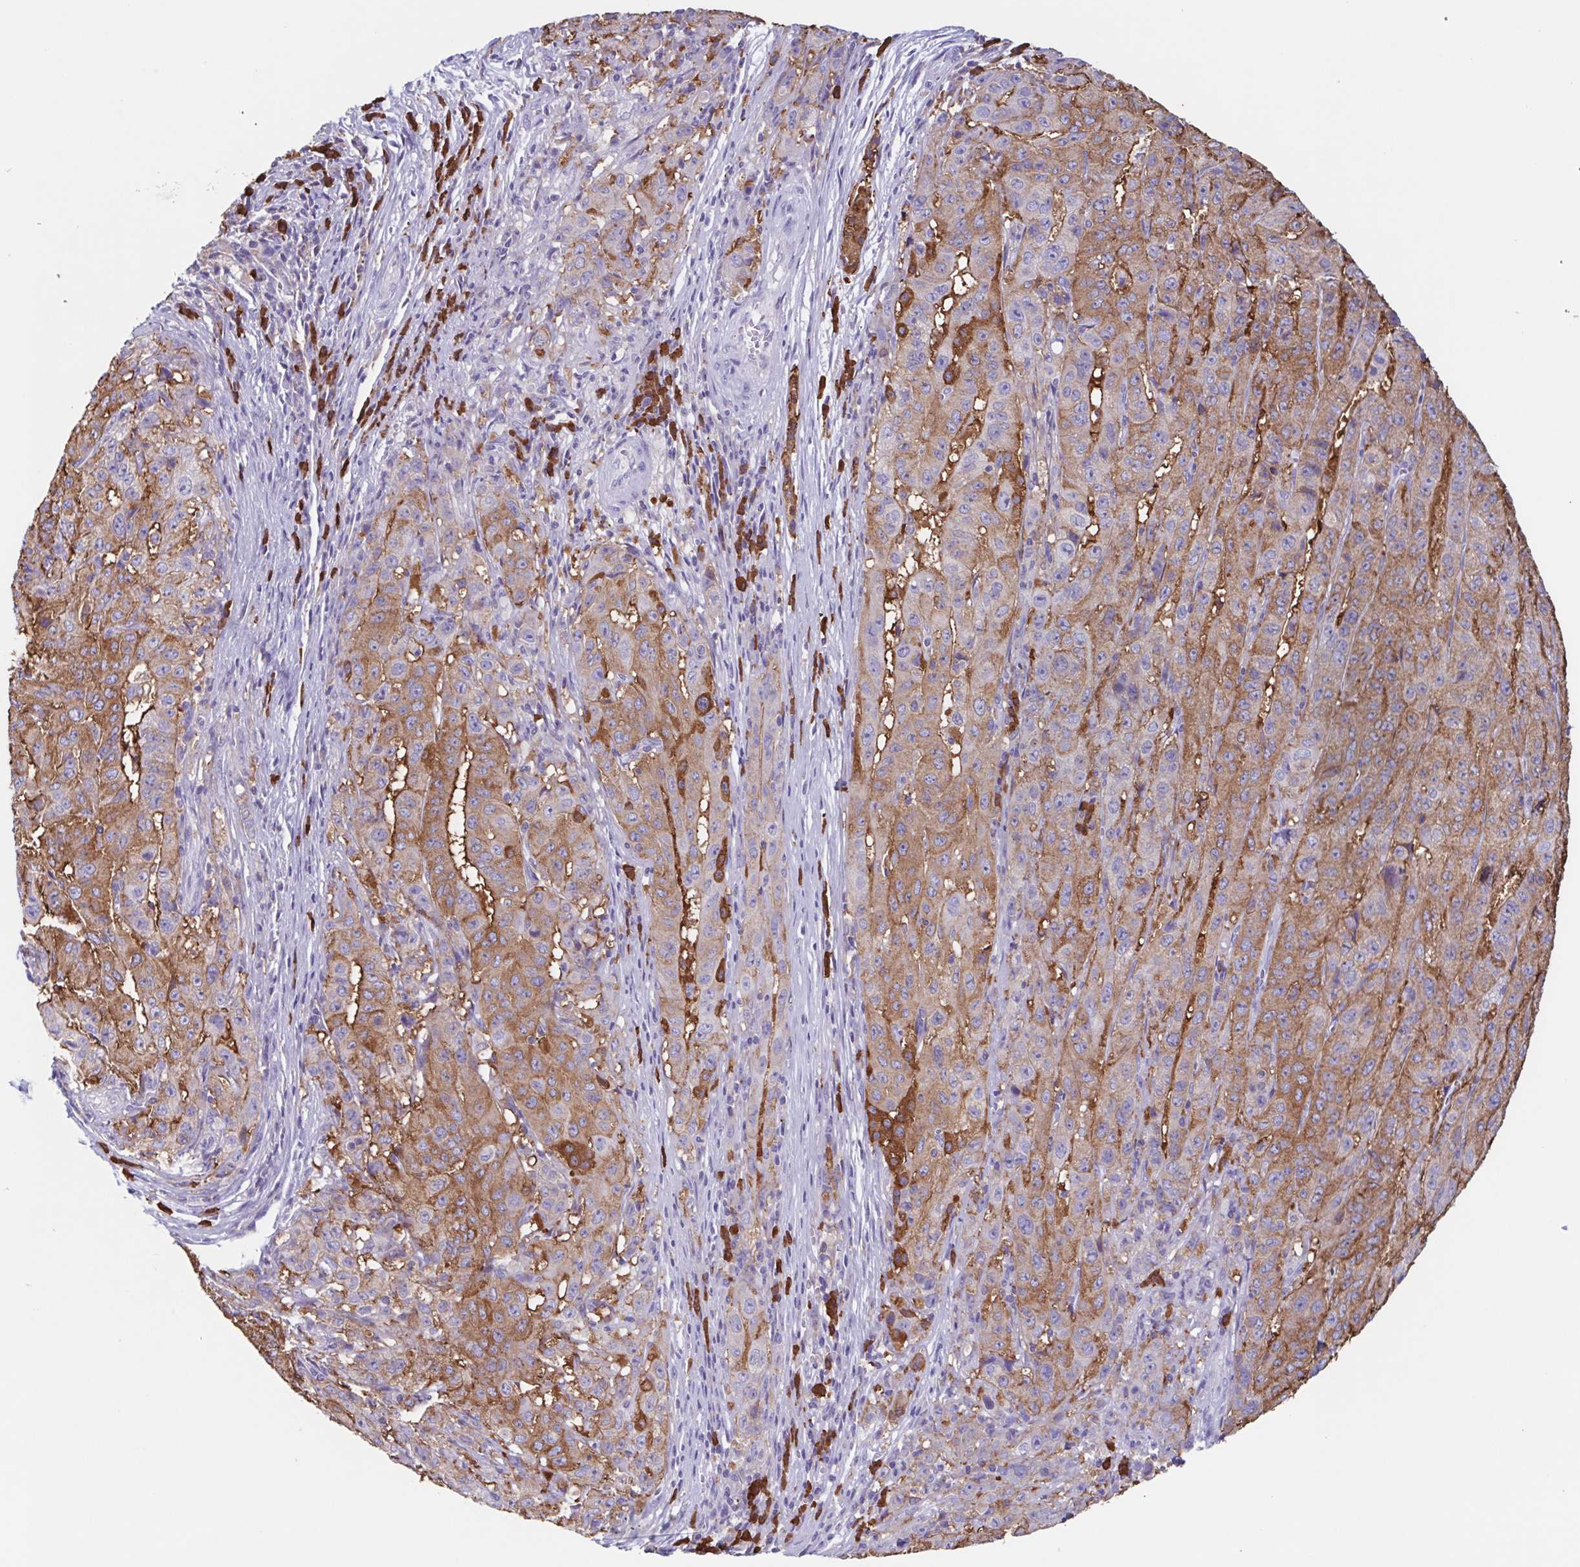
{"staining": {"intensity": "moderate", "quantity": ">75%", "location": "cytoplasmic/membranous"}, "tissue": "pancreatic cancer", "cell_type": "Tumor cells", "image_type": "cancer", "snomed": [{"axis": "morphology", "description": "Adenocarcinoma, NOS"}, {"axis": "topography", "description": "Pancreas"}], "caption": "Immunohistochemistry (IHC) staining of pancreatic cancer (adenocarcinoma), which shows medium levels of moderate cytoplasmic/membranous staining in about >75% of tumor cells indicating moderate cytoplasmic/membranous protein positivity. The staining was performed using DAB (brown) for protein detection and nuclei were counterstained in hematoxylin (blue).", "gene": "TPD52", "patient": {"sex": "male", "age": 63}}